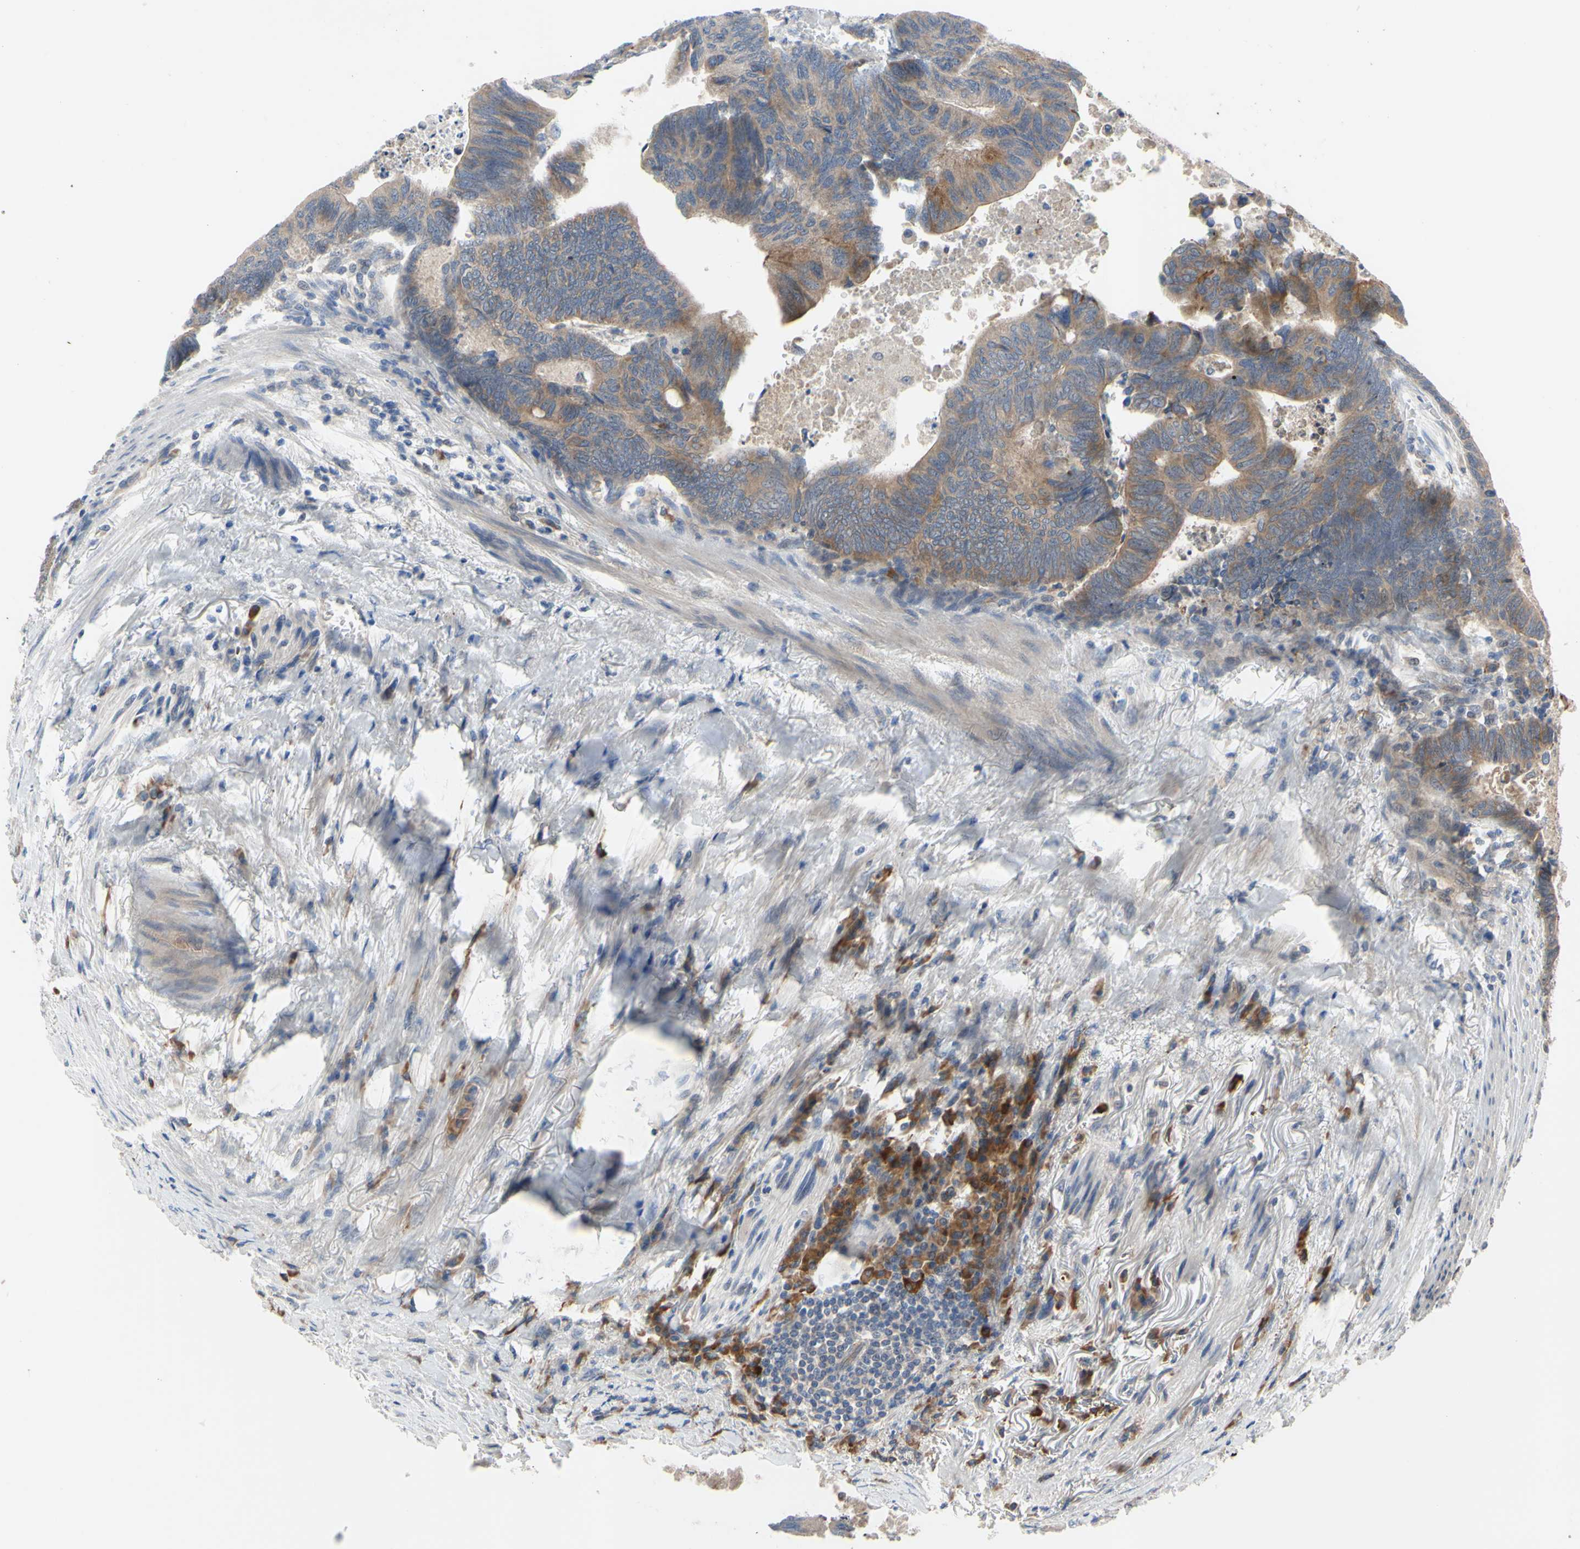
{"staining": {"intensity": "moderate", "quantity": ">75%", "location": "cytoplasmic/membranous"}, "tissue": "colorectal cancer", "cell_type": "Tumor cells", "image_type": "cancer", "snomed": [{"axis": "morphology", "description": "Normal tissue, NOS"}, {"axis": "morphology", "description": "Adenocarcinoma, NOS"}, {"axis": "topography", "description": "Rectum"}, {"axis": "topography", "description": "Peripheral nerve tissue"}], "caption": "The histopathology image shows staining of colorectal cancer, revealing moderate cytoplasmic/membranous protein positivity (brown color) within tumor cells.", "gene": "XIAP", "patient": {"sex": "male", "age": 92}}